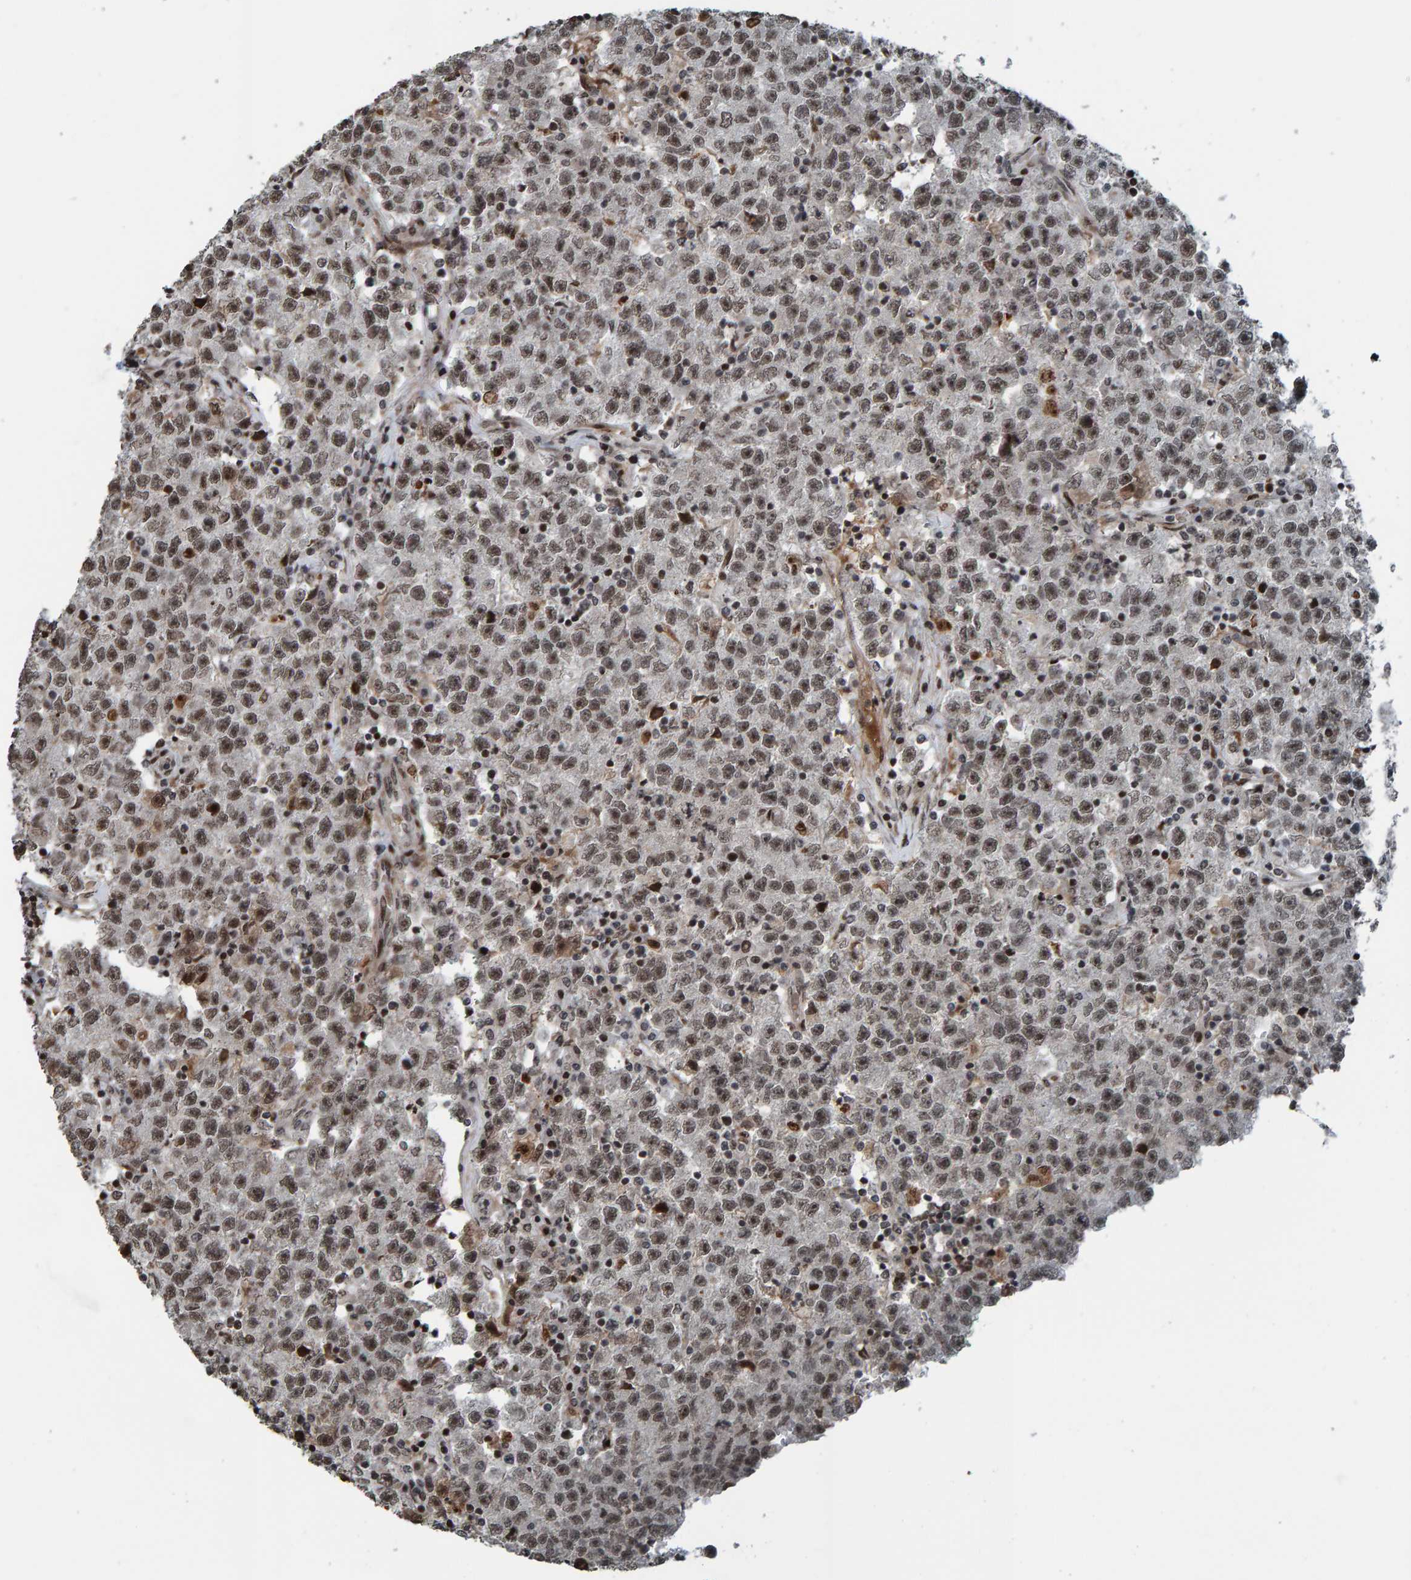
{"staining": {"intensity": "weak", "quantity": ">75%", "location": "nuclear"}, "tissue": "testis cancer", "cell_type": "Tumor cells", "image_type": "cancer", "snomed": [{"axis": "morphology", "description": "Seminoma, NOS"}, {"axis": "topography", "description": "Testis"}], "caption": "Brown immunohistochemical staining in human testis cancer demonstrates weak nuclear positivity in about >75% of tumor cells.", "gene": "ZNF366", "patient": {"sex": "male", "age": 22}}